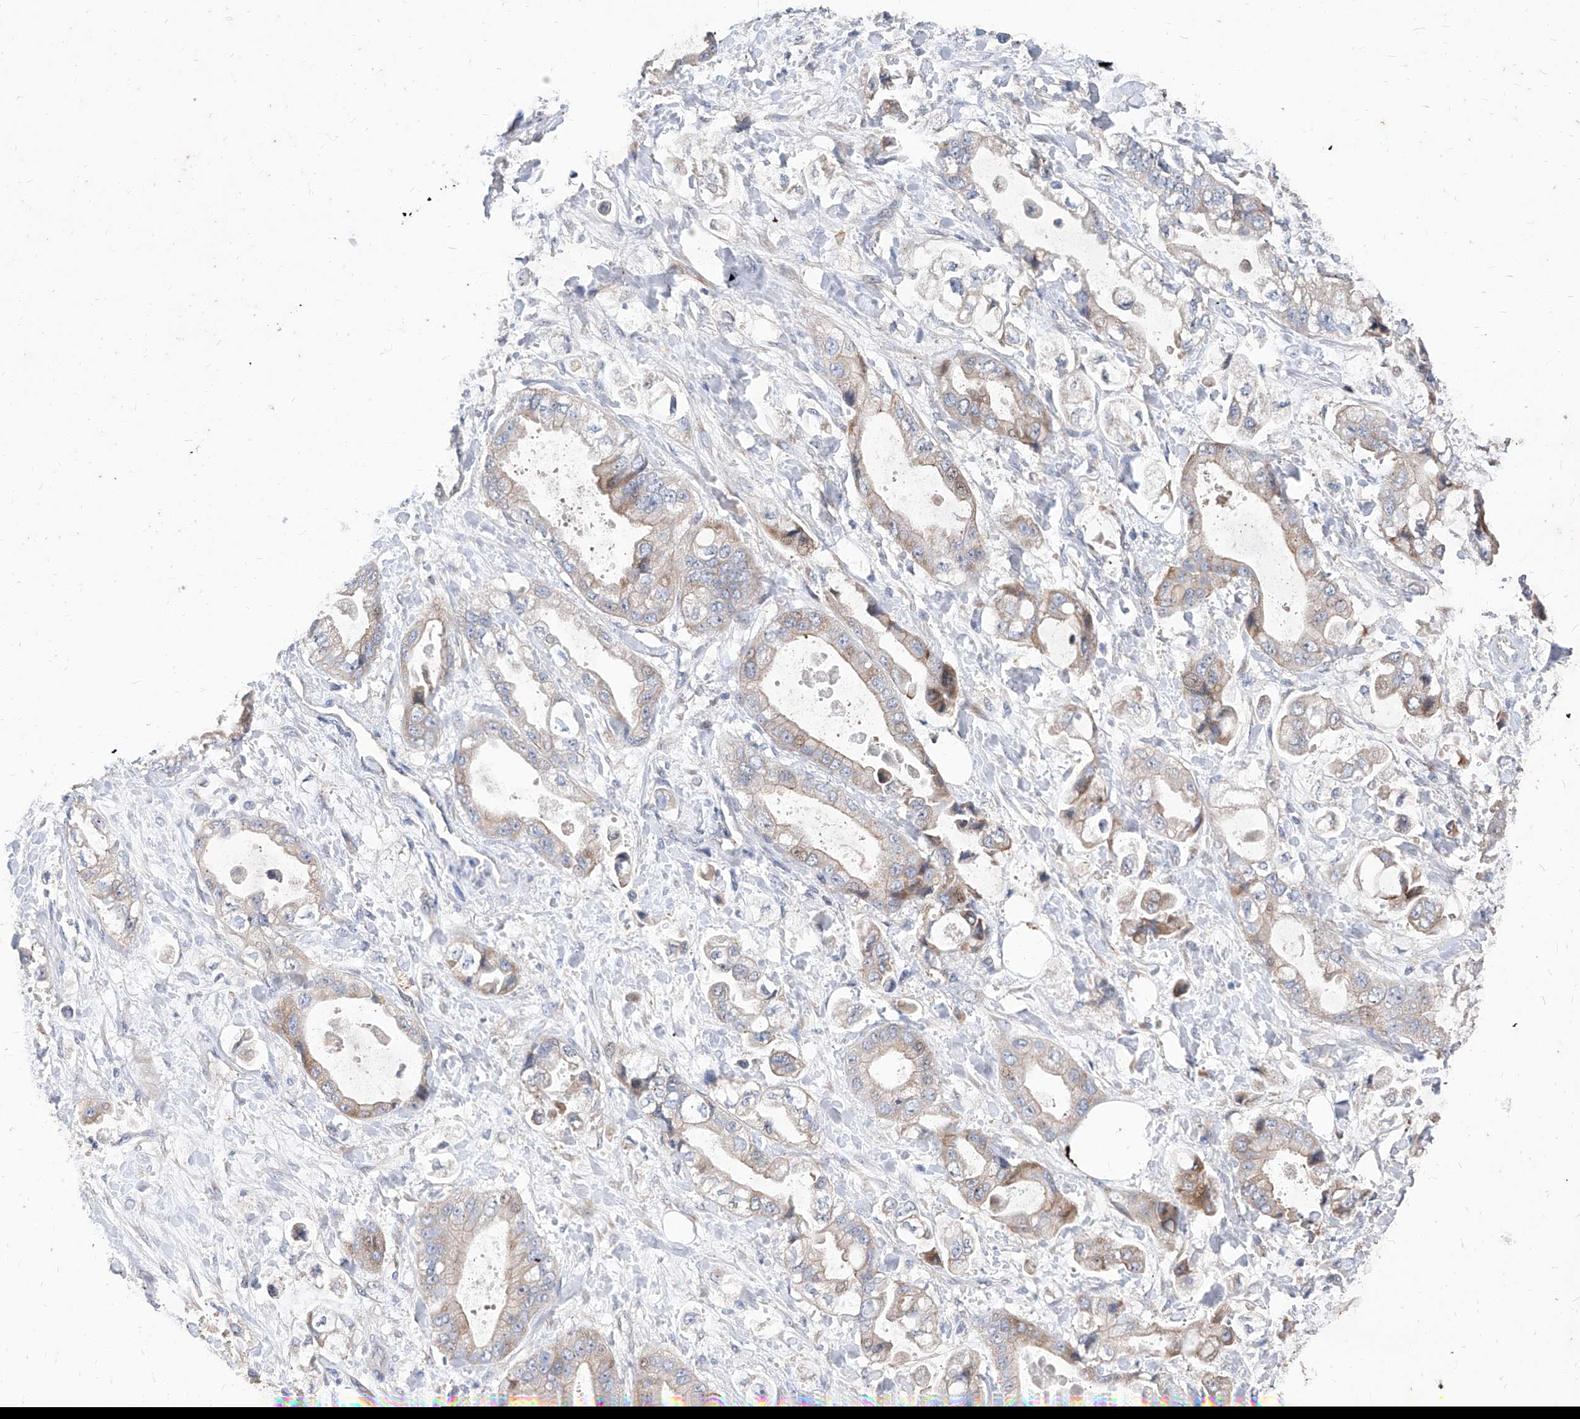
{"staining": {"intensity": "moderate", "quantity": "25%-75%", "location": "cytoplasmic/membranous"}, "tissue": "stomach cancer", "cell_type": "Tumor cells", "image_type": "cancer", "snomed": [{"axis": "morphology", "description": "Adenocarcinoma, NOS"}, {"axis": "topography", "description": "Stomach"}], "caption": "Stomach cancer (adenocarcinoma) stained with DAB IHC shows medium levels of moderate cytoplasmic/membranous positivity in about 25%-75% of tumor cells.", "gene": "DIRAS3", "patient": {"sex": "male", "age": 62}}